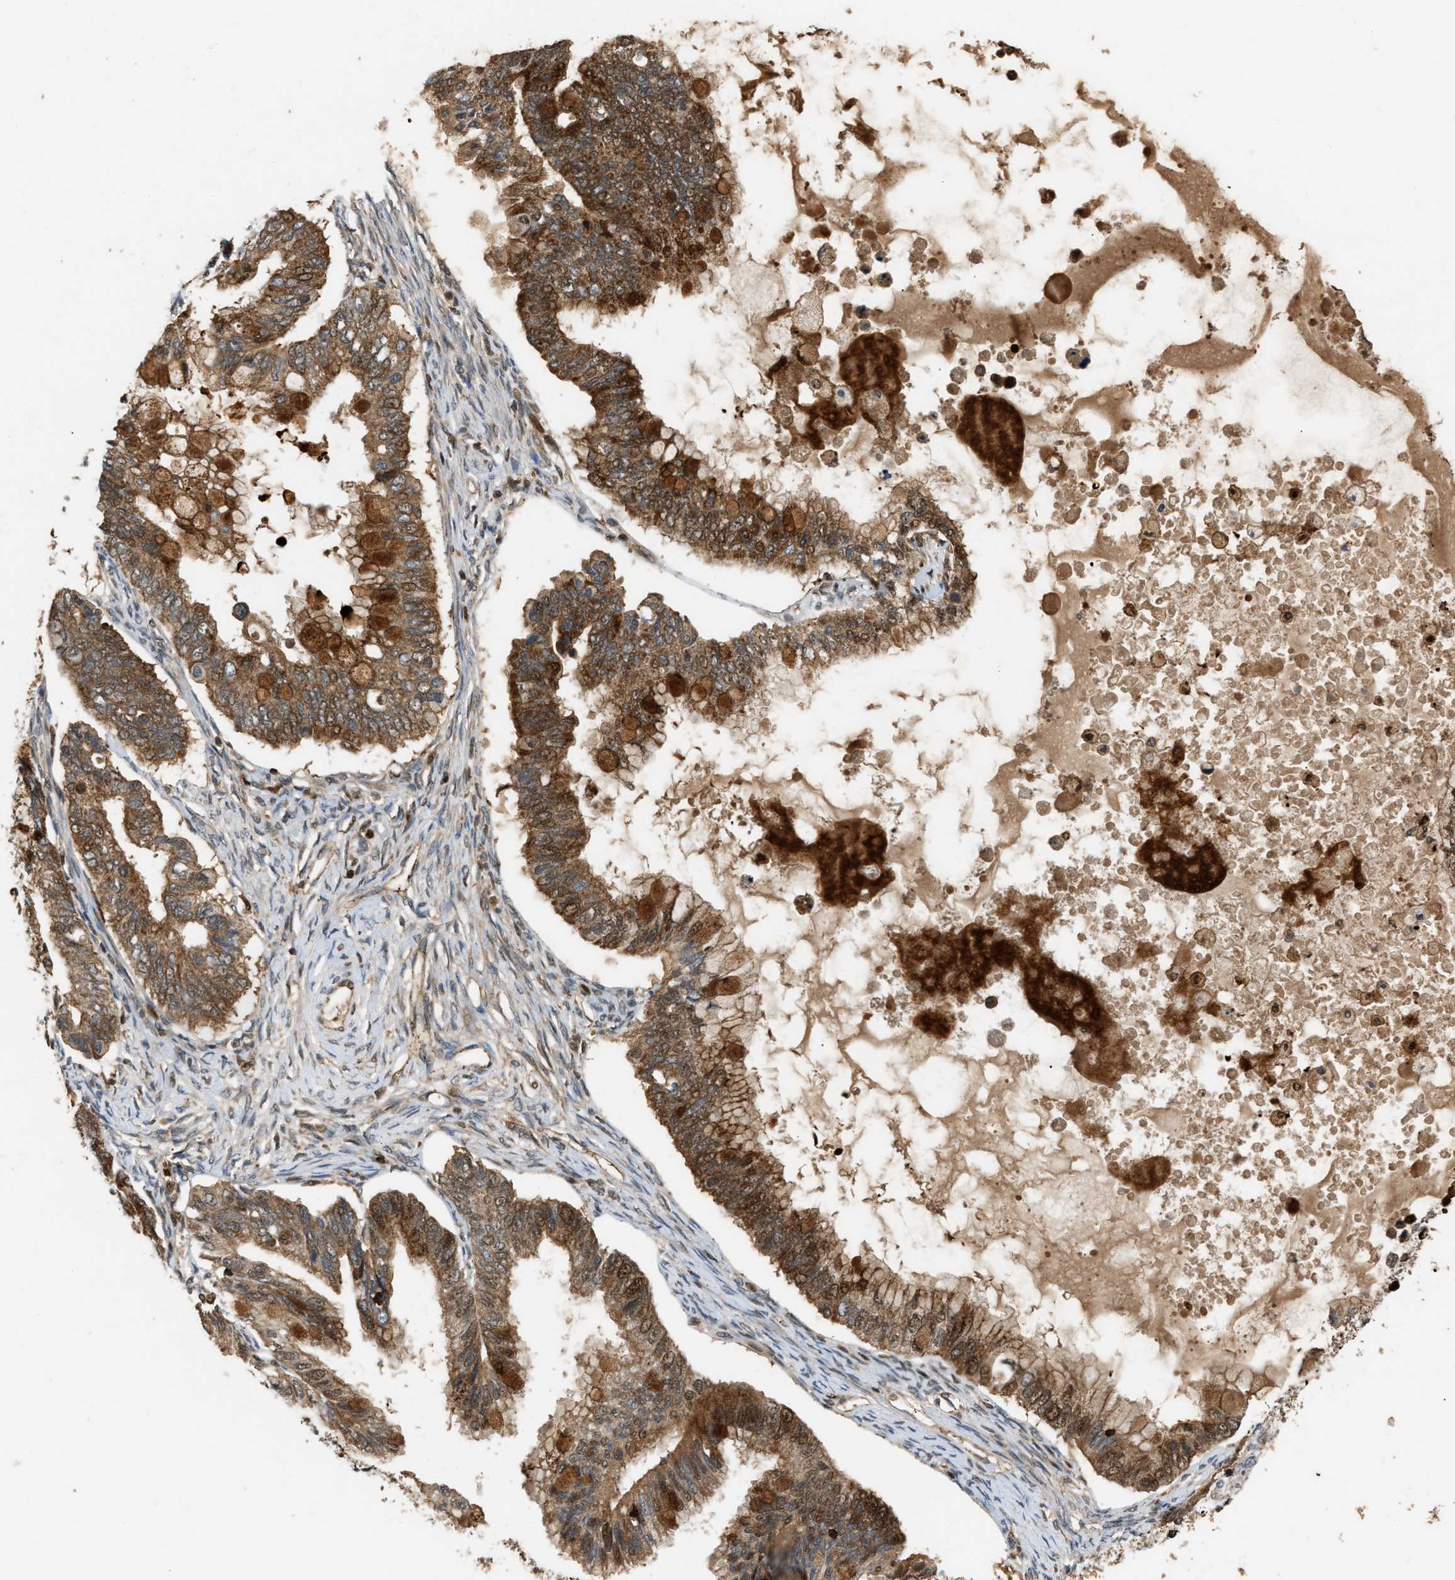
{"staining": {"intensity": "strong", "quantity": ">75%", "location": "cytoplasmic/membranous"}, "tissue": "ovarian cancer", "cell_type": "Tumor cells", "image_type": "cancer", "snomed": [{"axis": "morphology", "description": "Cystadenocarcinoma, mucinous, NOS"}, {"axis": "topography", "description": "Ovary"}], "caption": "Immunohistochemistry (IHC) micrograph of neoplastic tissue: ovarian cancer (mucinous cystadenocarcinoma) stained using immunohistochemistry (IHC) displays high levels of strong protein expression localized specifically in the cytoplasmic/membranous of tumor cells, appearing as a cytoplasmic/membranous brown color.", "gene": "GOPC", "patient": {"sex": "female", "age": 80}}